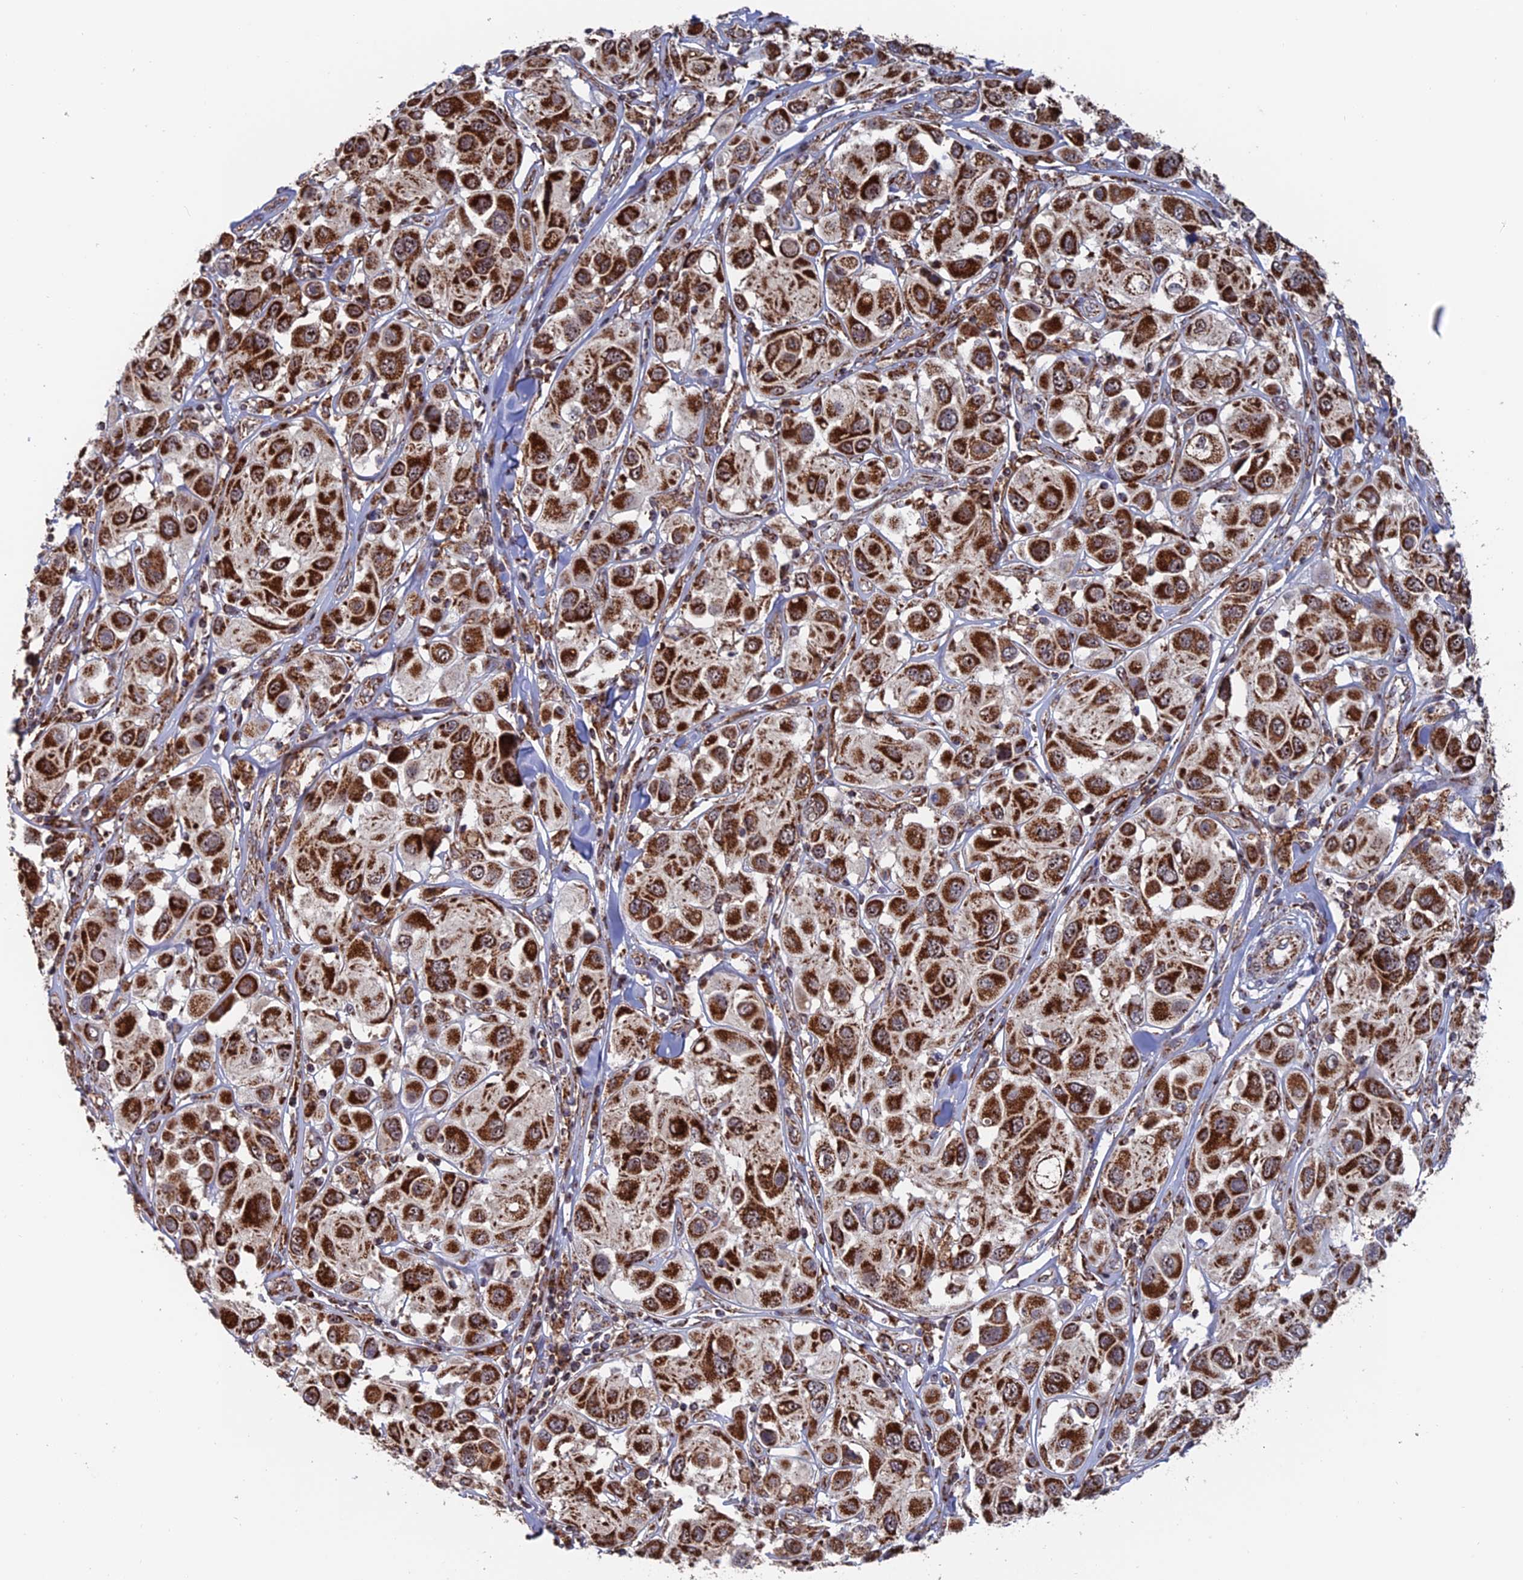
{"staining": {"intensity": "strong", "quantity": ">75%", "location": "cytoplasmic/membranous"}, "tissue": "melanoma", "cell_type": "Tumor cells", "image_type": "cancer", "snomed": [{"axis": "morphology", "description": "Malignant melanoma, Metastatic site"}, {"axis": "topography", "description": "Skin"}], "caption": "This histopathology image reveals immunohistochemistry (IHC) staining of melanoma, with high strong cytoplasmic/membranous expression in about >75% of tumor cells.", "gene": "DTYMK", "patient": {"sex": "male", "age": 41}}